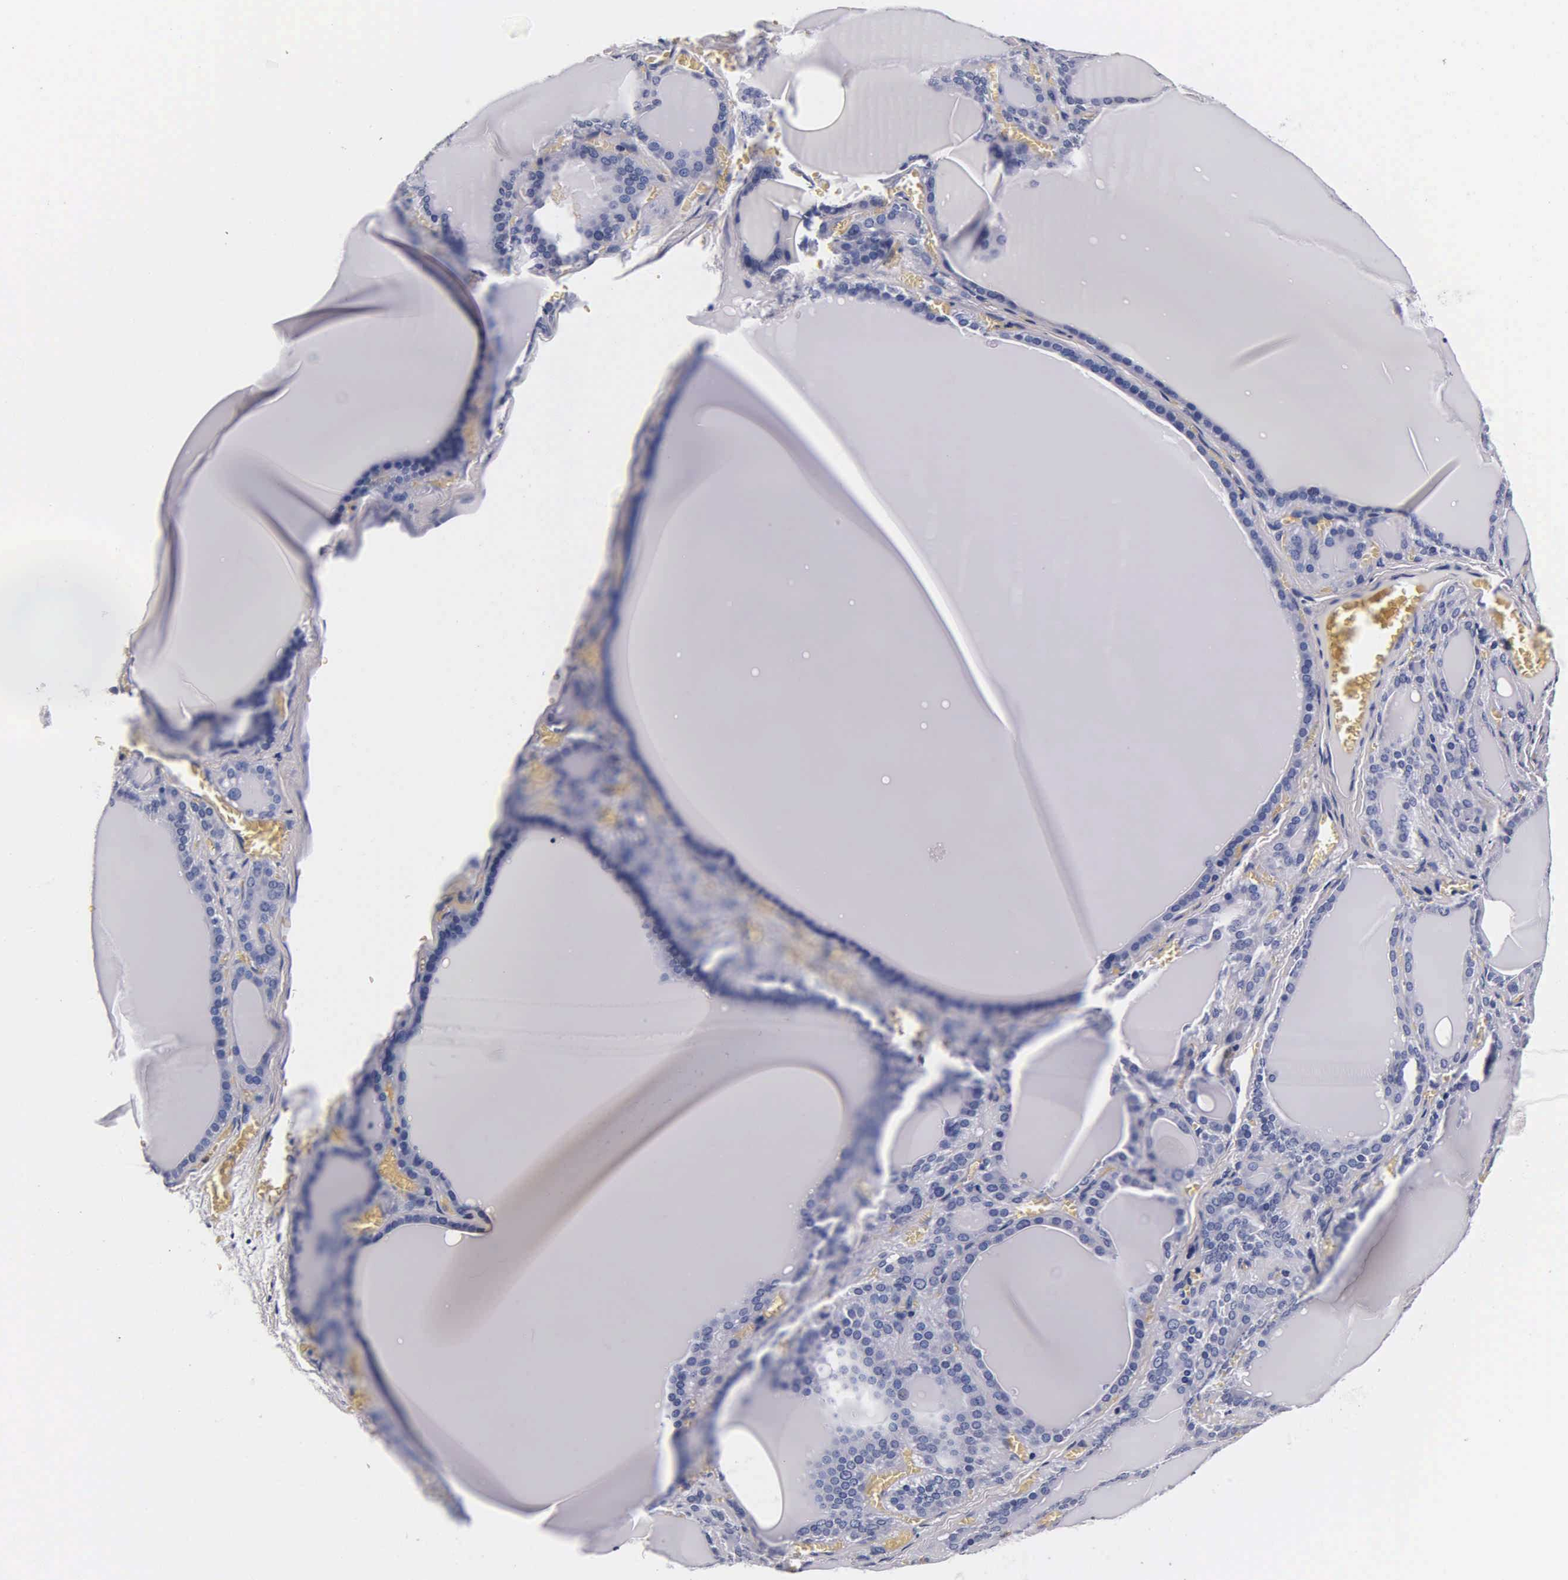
{"staining": {"intensity": "negative", "quantity": "none", "location": "none"}, "tissue": "thyroid gland", "cell_type": "Glandular cells", "image_type": "normal", "snomed": [{"axis": "morphology", "description": "Normal tissue, NOS"}, {"axis": "topography", "description": "Thyroid gland"}], "caption": "DAB (3,3'-diaminobenzidine) immunohistochemical staining of benign thyroid gland demonstrates no significant staining in glandular cells.", "gene": "INS", "patient": {"sex": "female", "age": 55}}